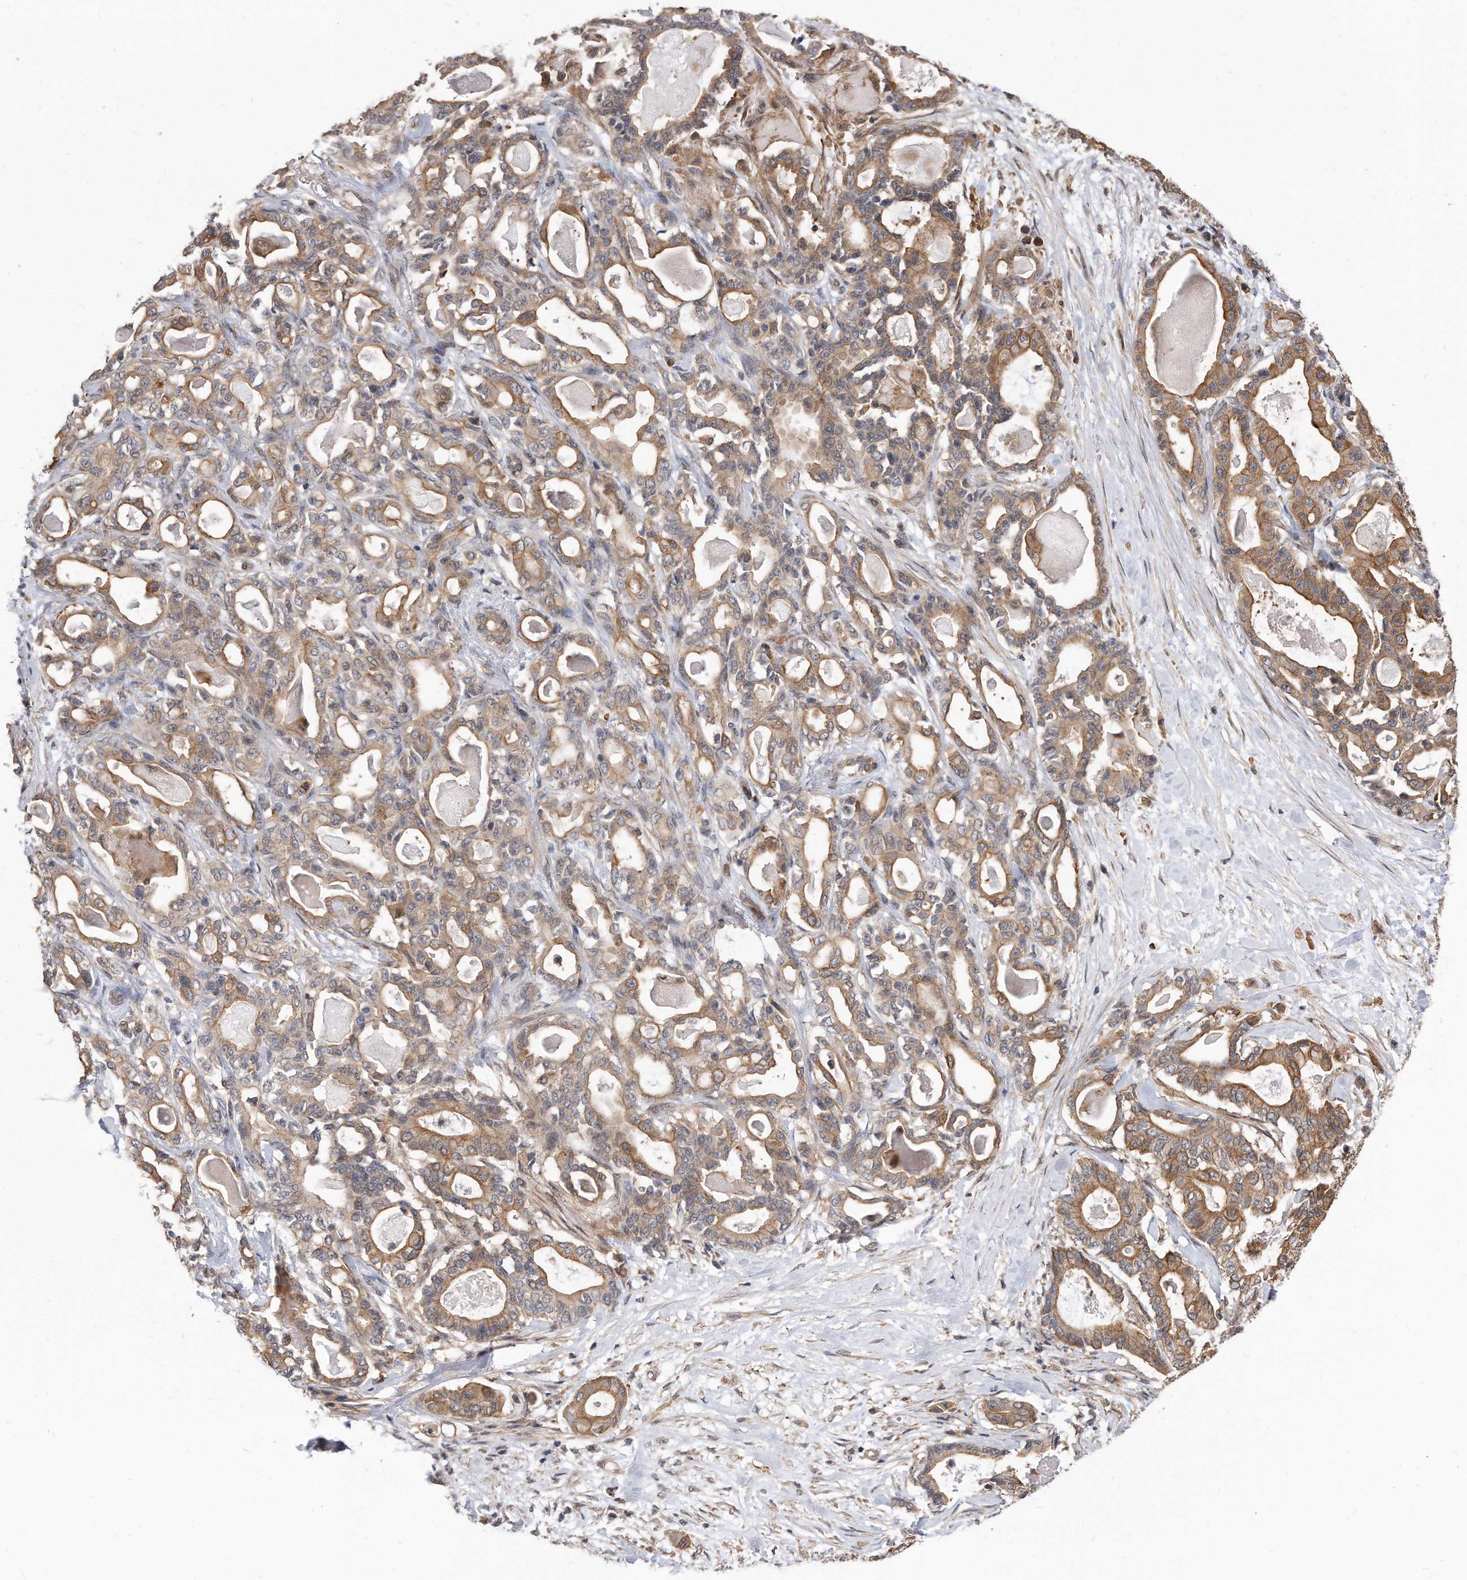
{"staining": {"intensity": "moderate", "quantity": ">75%", "location": "cytoplasmic/membranous"}, "tissue": "pancreatic cancer", "cell_type": "Tumor cells", "image_type": "cancer", "snomed": [{"axis": "morphology", "description": "Adenocarcinoma, NOS"}, {"axis": "topography", "description": "Pancreas"}], "caption": "Human pancreatic cancer stained with a protein marker demonstrates moderate staining in tumor cells.", "gene": "TCP1", "patient": {"sex": "male", "age": 63}}